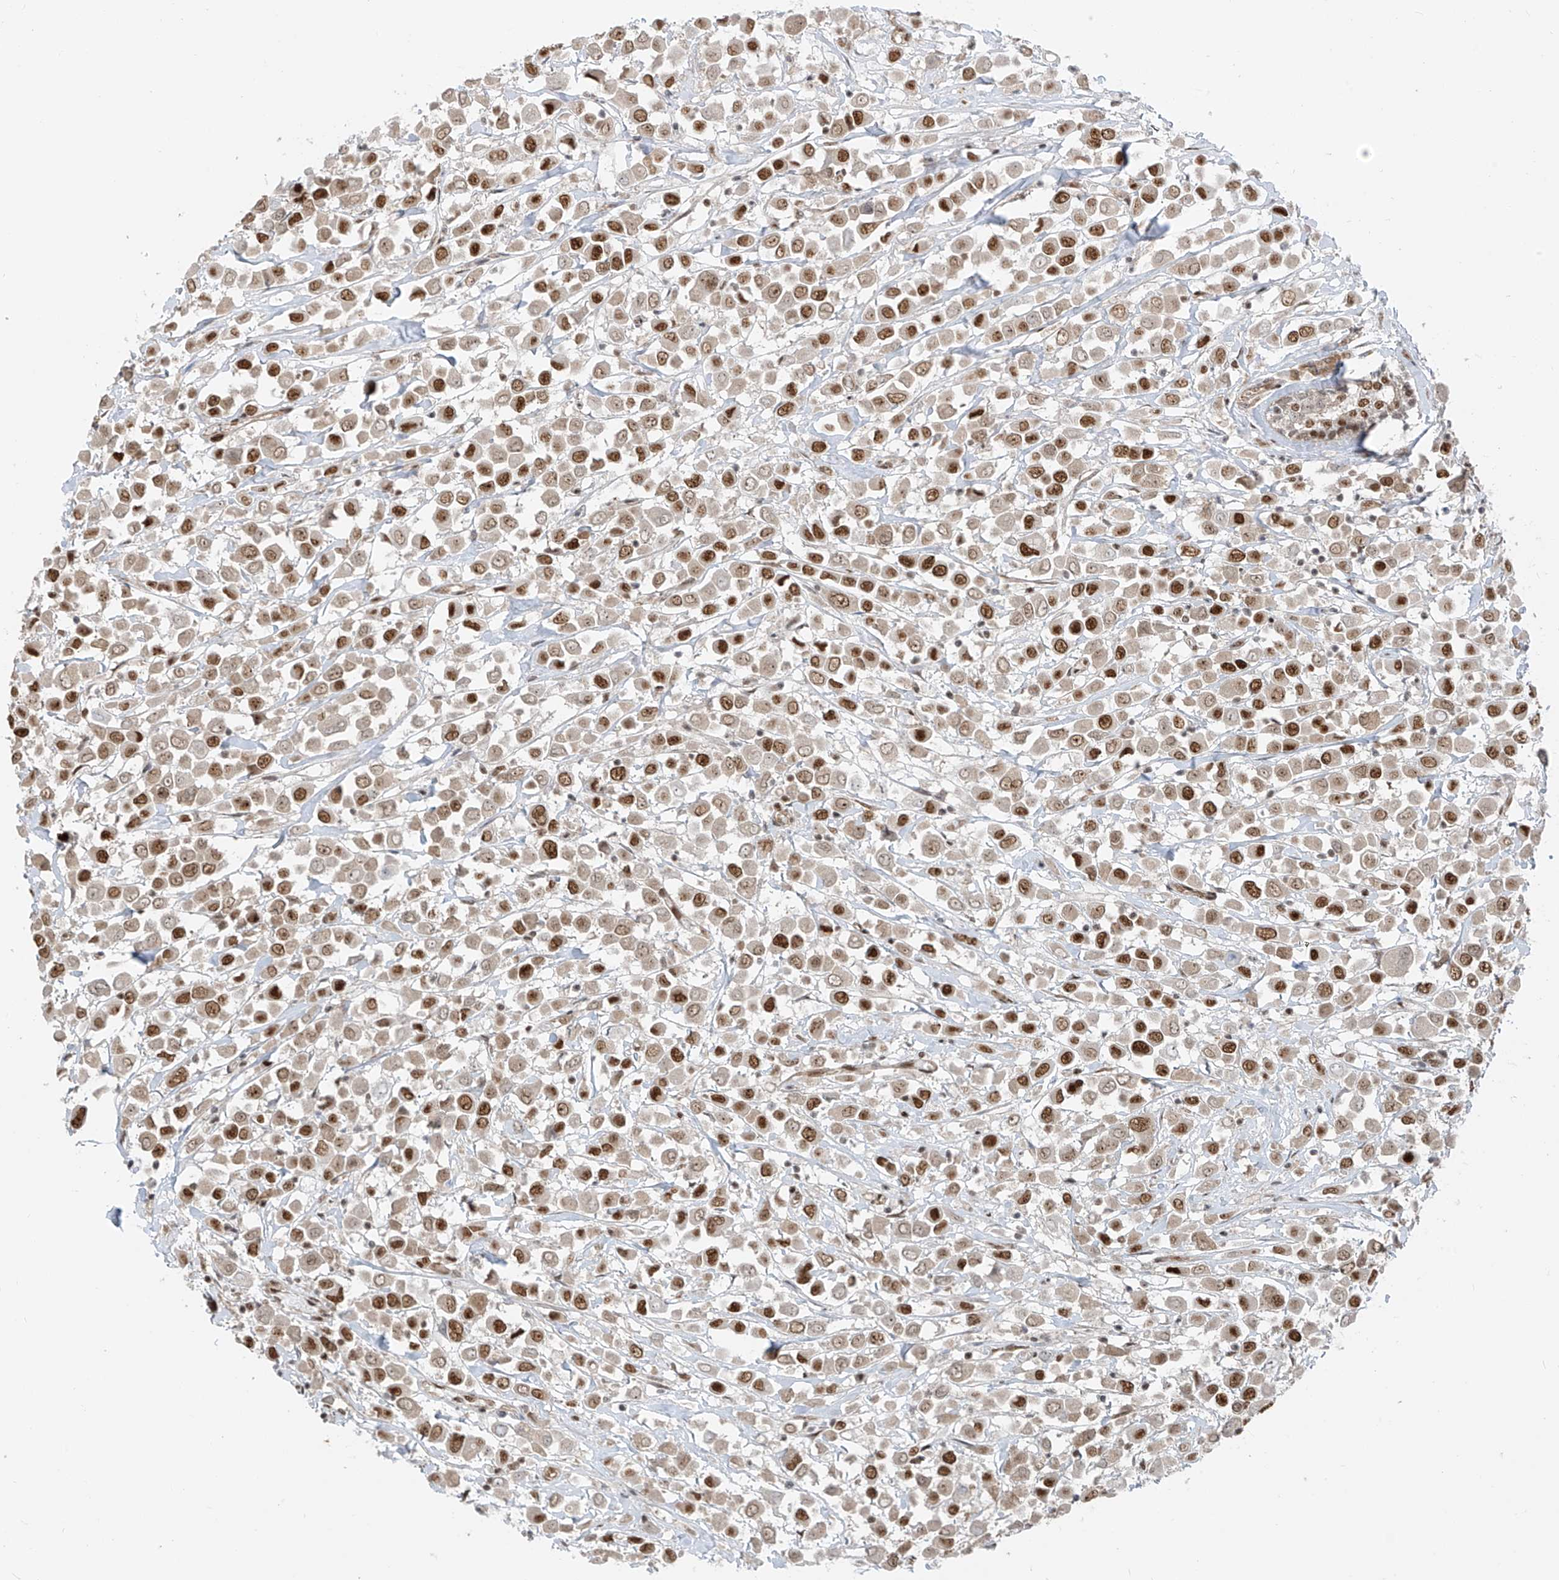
{"staining": {"intensity": "strong", "quantity": ">75%", "location": "nuclear"}, "tissue": "breast cancer", "cell_type": "Tumor cells", "image_type": "cancer", "snomed": [{"axis": "morphology", "description": "Duct carcinoma"}, {"axis": "topography", "description": "Breast"}], "caption": "Breast cancer (infiltrating ductal carcinoma) stained with immunohistochemistry reveals strong nuclear positivity in about >75% of tumor cells.", "gene": "ARHGEF3", "patient": {"sex": "female", "age": 61}}